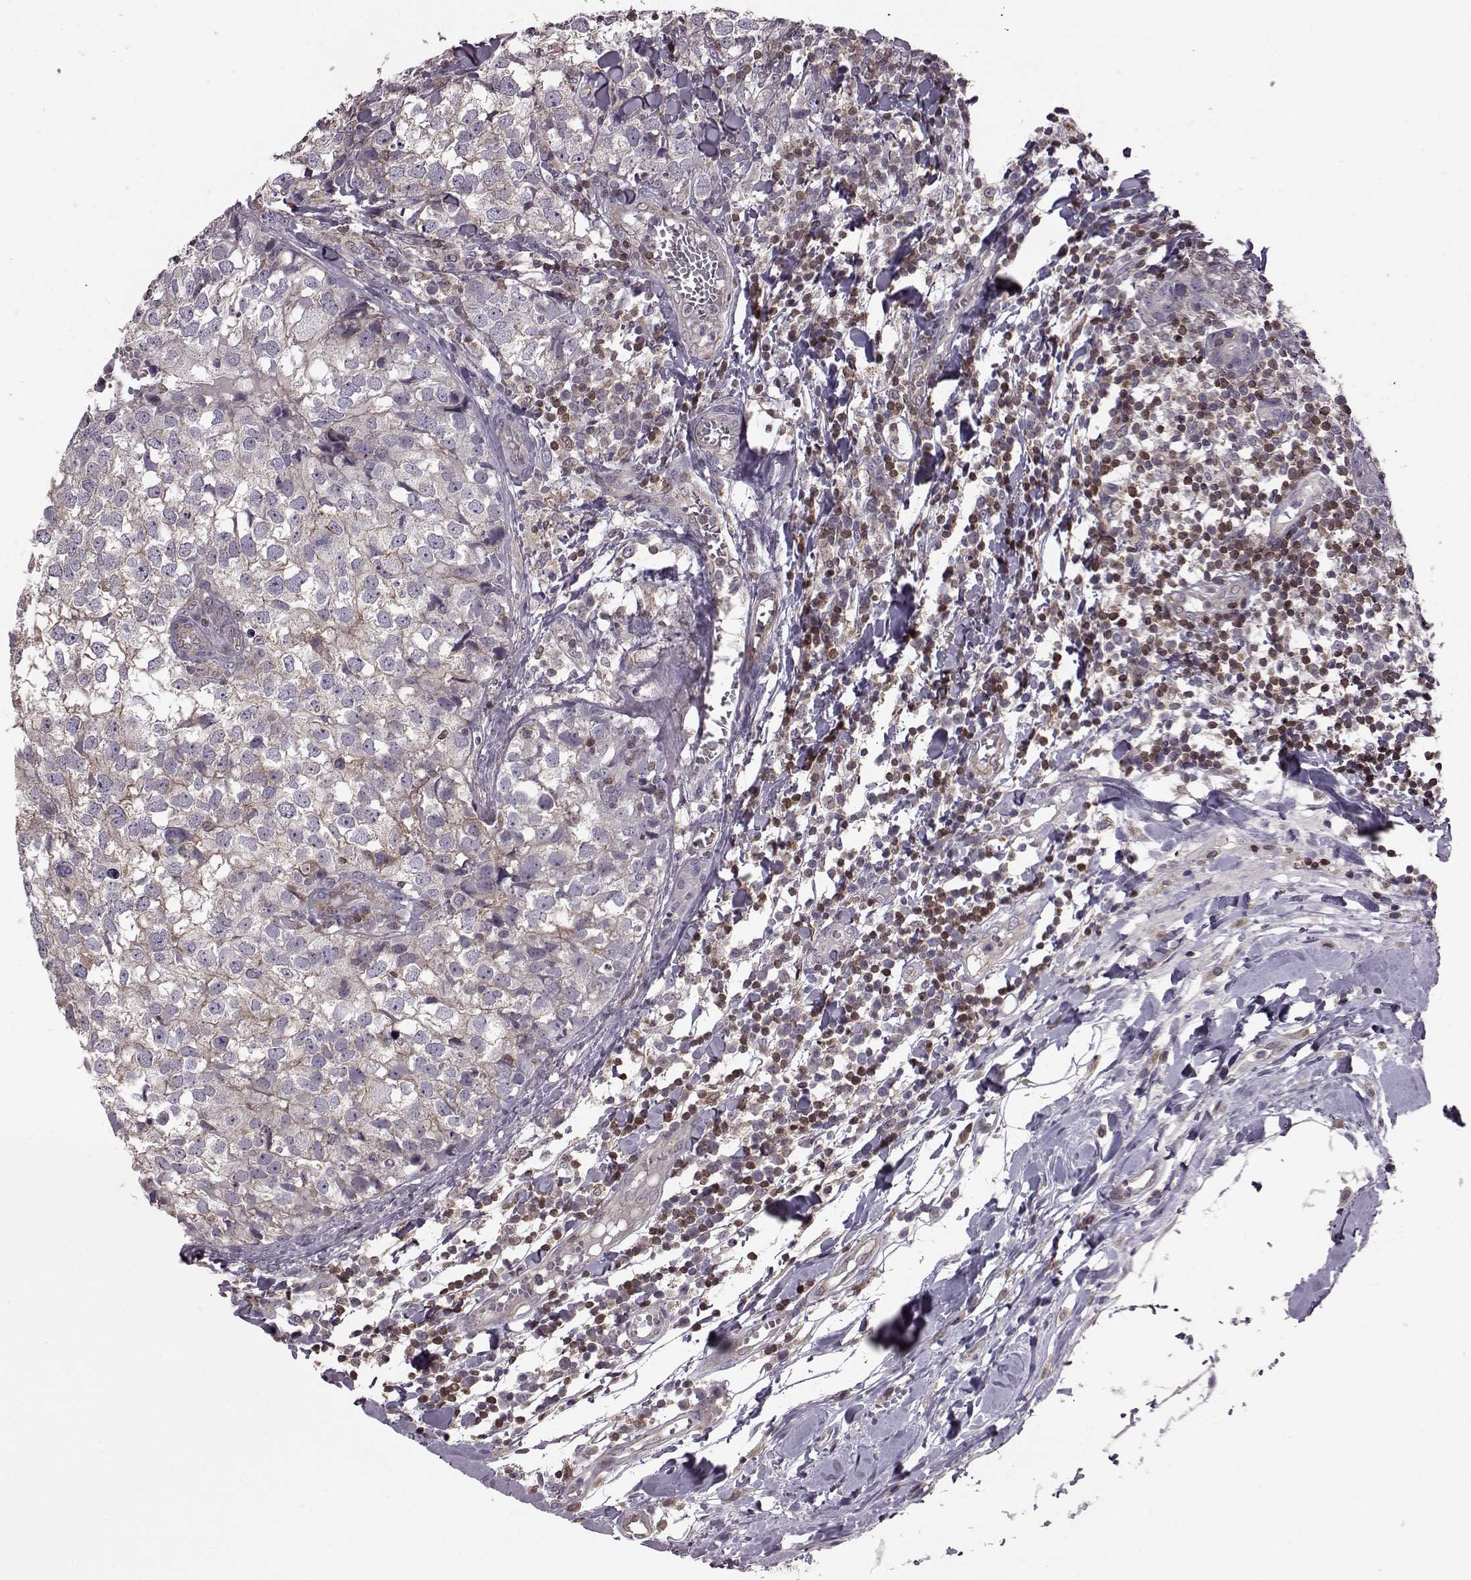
{"staining": {"intensity": "negative", "quantity": "none", "location": "none"}, "tissue": "breast cancer", "cell_type": "Tumor cells", "image_type": "cancer", "snomed": [{"axis": "morphology", "description": "Duct carcinoma"}, {"axis": "topography", "description": "Breast"}], "caption": "IHC histopathology image of neoplastic tissue: breast cancer stained with DAB (3,3'-diaminobenzidine) shows no significant protein staining in tumor cells. (DAB (3,3'-diaminobenzidine) immunohistochemistry (IHC) visualized using brightfield microscopy, high magnification).", "gene": "CDC42SE1", "patient": {"sex": "female", "age": 30}}